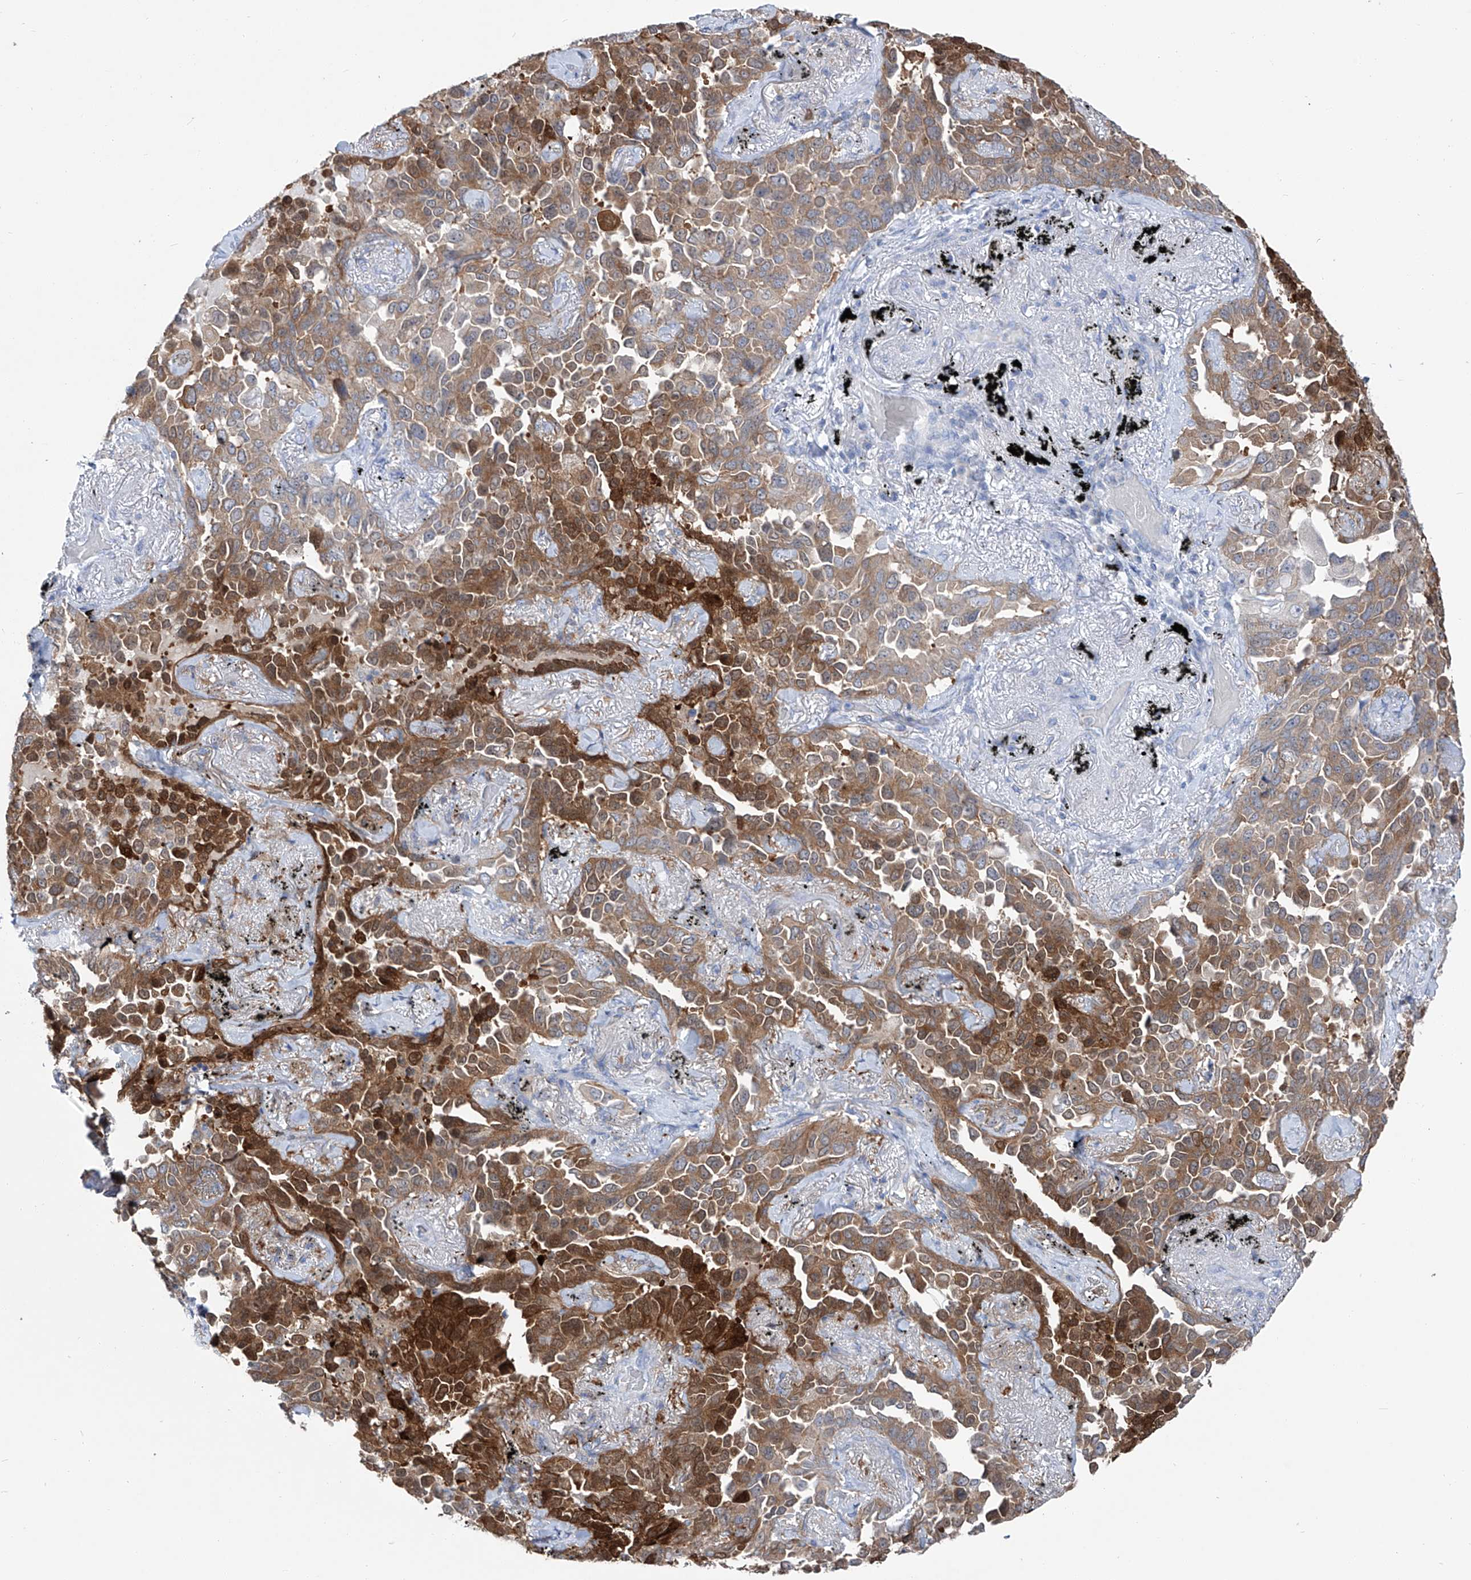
{"staining": {"intensity": "moderate", "quantity": ">75%", "location": "cytoplasmic/membranous"}, "tissue": "lung cancer", "cell_type": "Tumor cells", "image_type": "cancer", "snomed": [{"axis": "morphology", "description": "Adenocarcinoma, NOS"}, {"axis": "topography", "description": "Lung"}], "caption": "Protein analysis of adenocarcinoma (lung) tissue shows moderate cytoplasmic/membranous expression in about >75% of tumor cells. Nuclei are stained in blue.", "gene": "UFL1", "patient": {"sex": "female", "age": 67}}